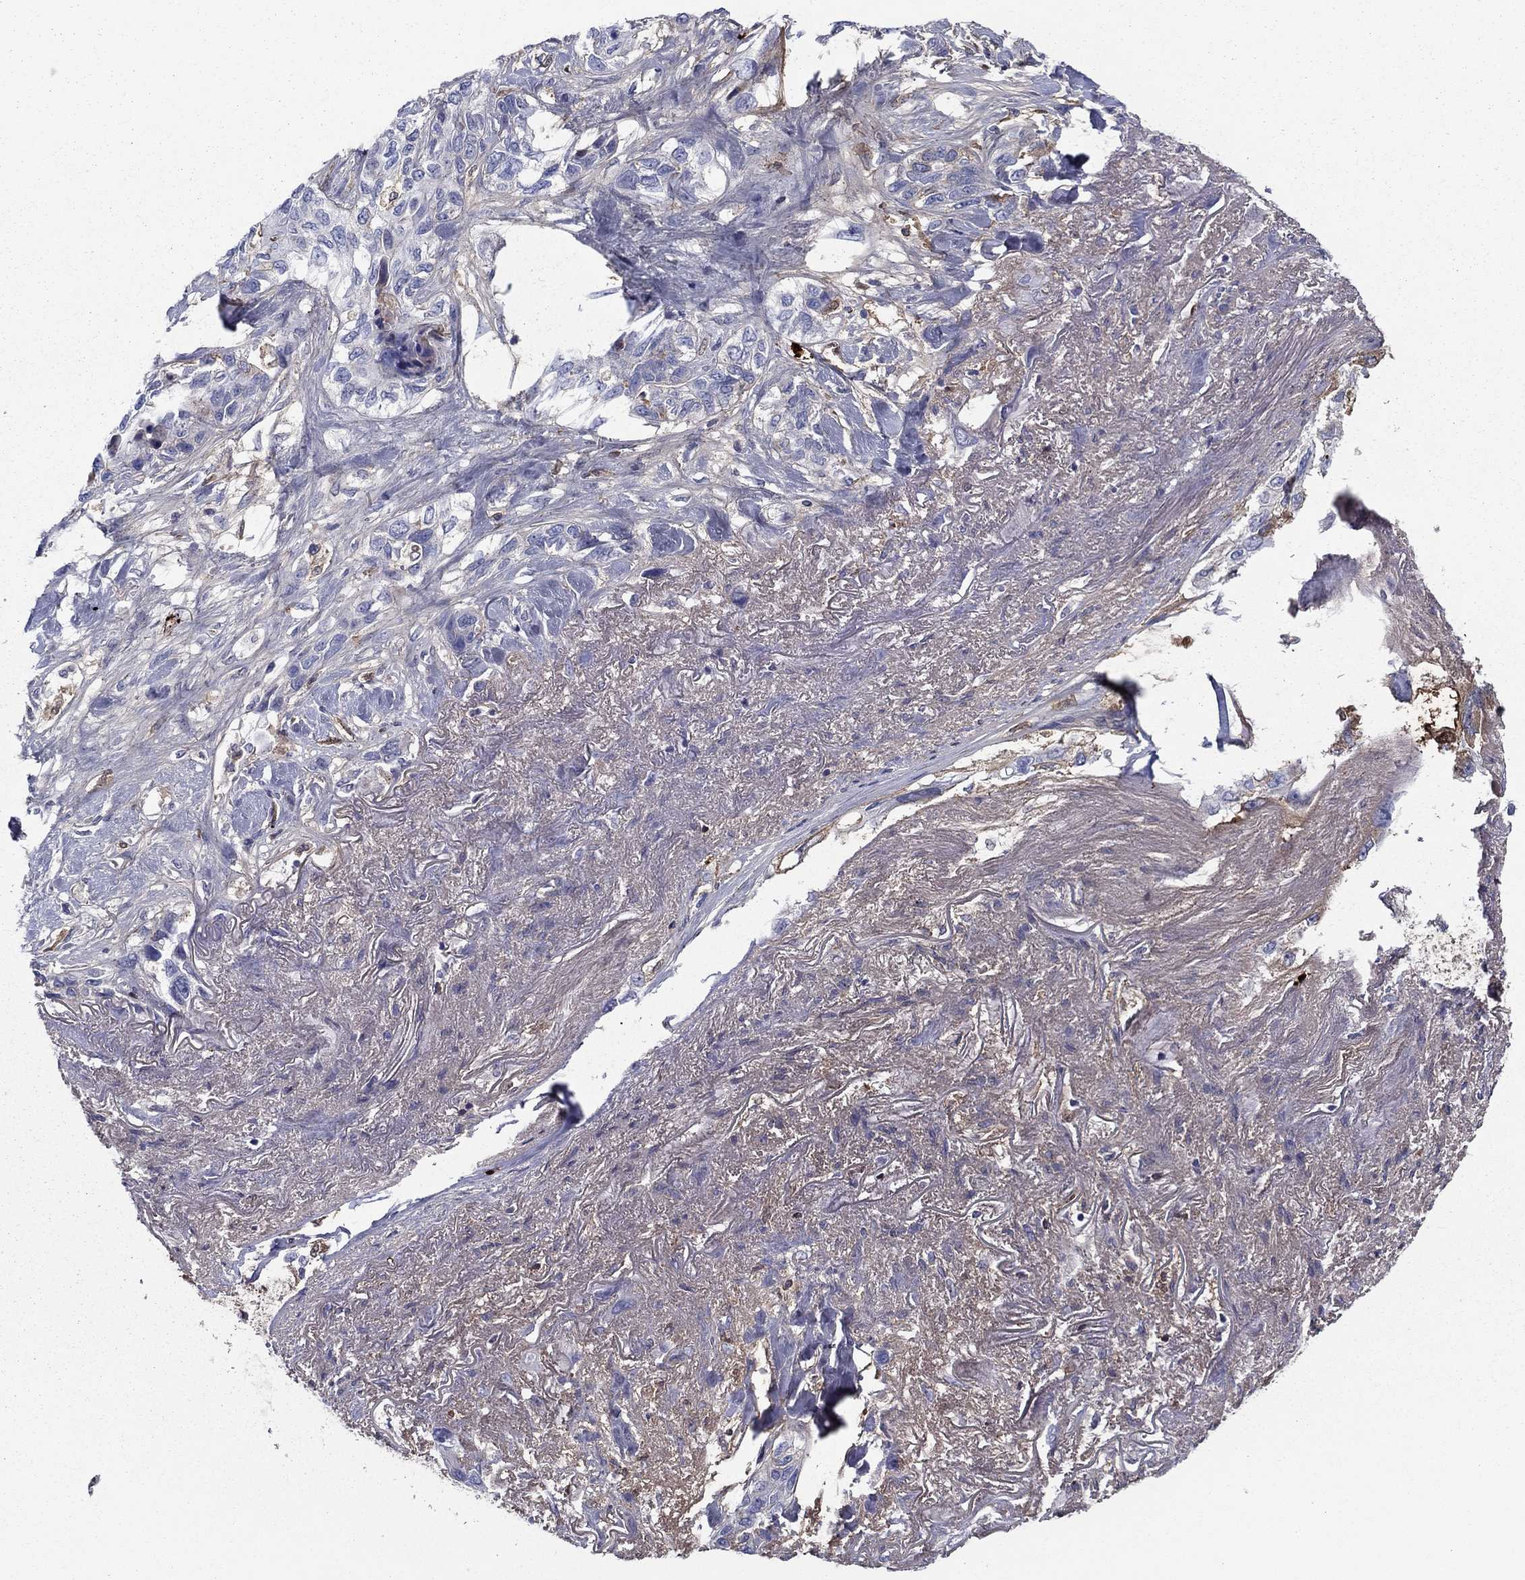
{"staining": {"intensity": "moderate", "quantity": "<25%", "location": "cytoplasmic/membranous"}, "tissue": "lung cancer", "cell_type": "Tumor cells", "image_type": "cancer", "snomed": [{"axis": "morphology", "description": "Squamous cell carcinoma, NOS"}, {"axis": "topography", "description": "Lung"}], "caption": "Immunohistochemical staining of lung cancer (squamous cell carcinoma) demonstrates moderate cytoplasmic/membranous protein expression in about <25% of tumor cells.", "gene": "HPX", "patient": {"sex": "female", "age": 70}}